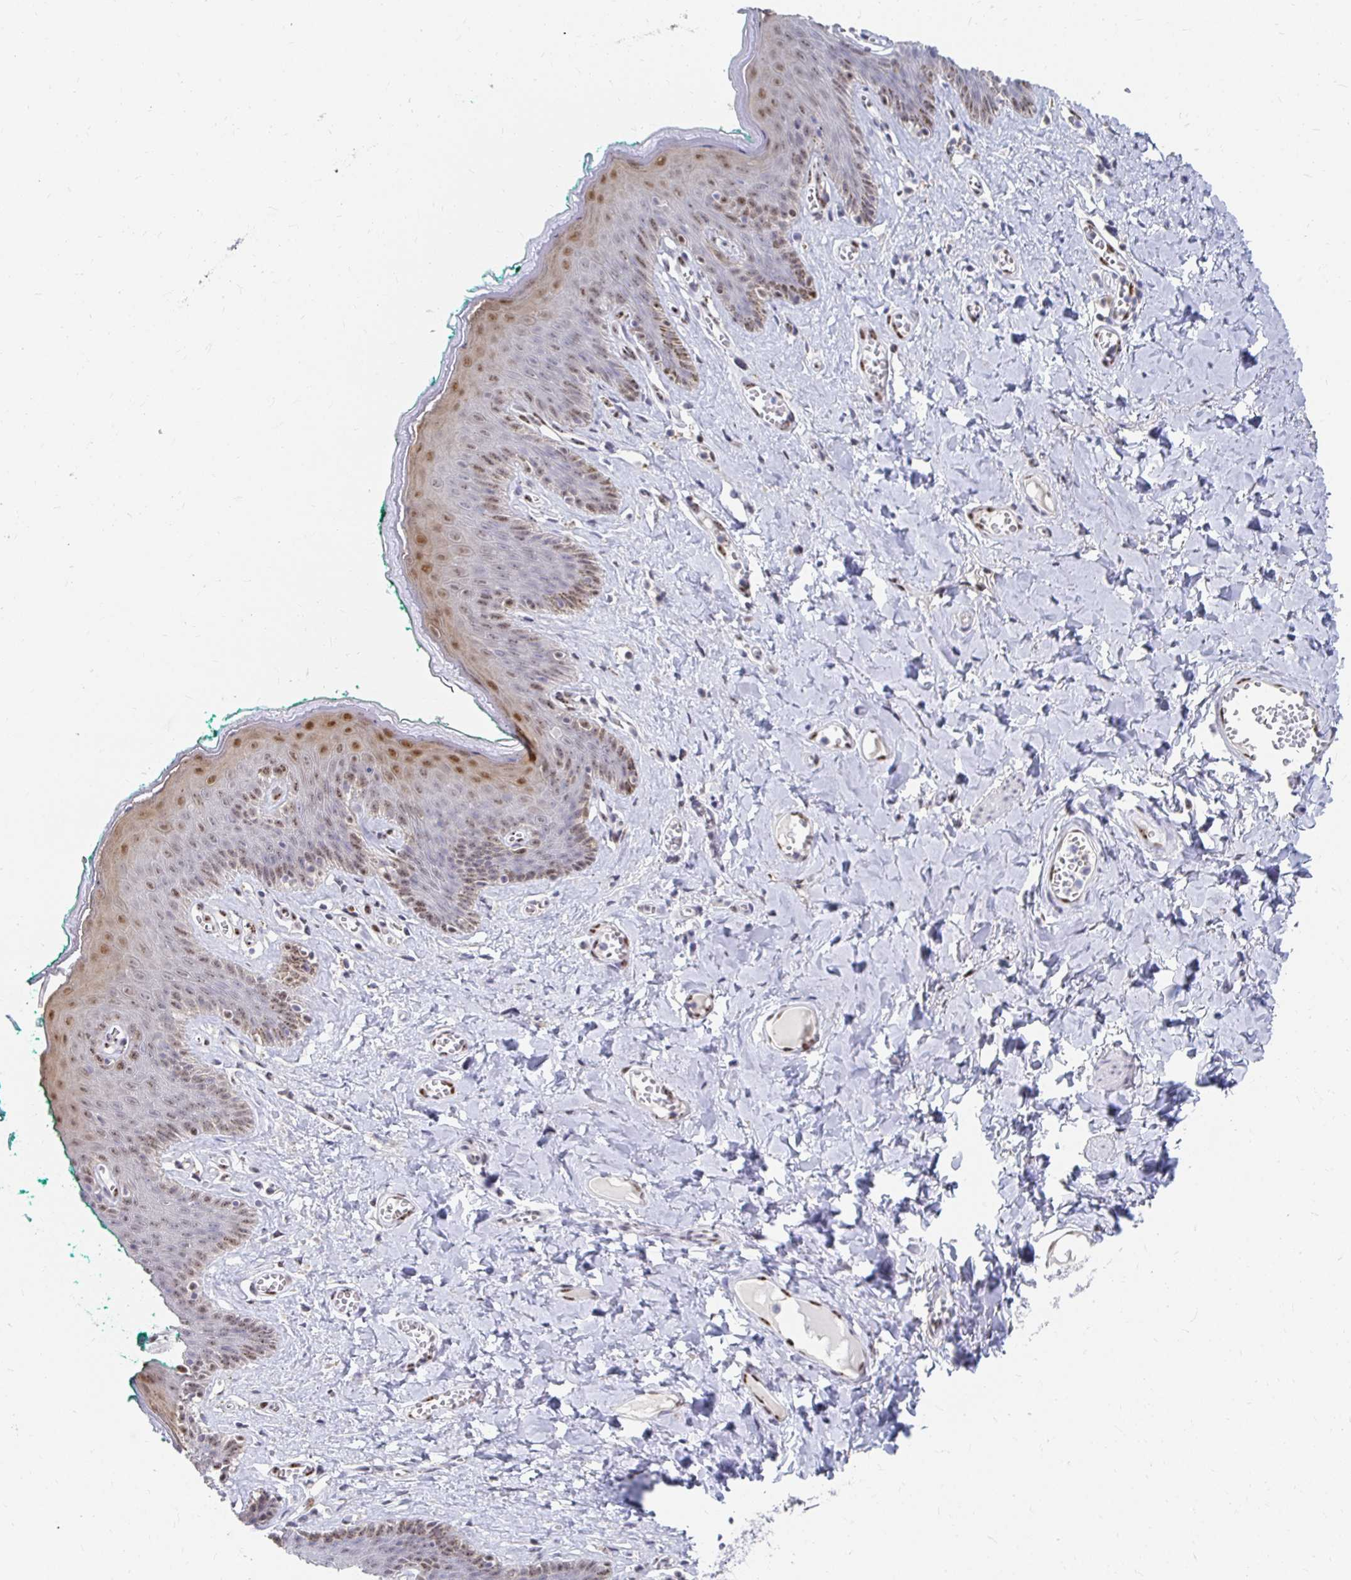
{"staining": {"intensity": "moderate", "quantity": "25%-75%", "location": "cytoplasmic/membranous,nuclear"}, "tissue": "skin", "cell_type": "Epidermal cells", "image_type": "normal", "snomed": [{"axis": "morphology", "description": "Normal tissue, NOS"}, {"axis": "topography", "description": "Vulva"}, {"axis": "topography", "description": "Peripheral nerve tissue"}], "caption": "This photomicrograph demonstrates immunohistochemistry staining of normal human skin, with medium moderate cytoplasmic/membranous,nuclear staining in about 25%-75% of epidermal cells.", "gene": "CLIC3", "patient": {"sex": "female", "age": 66}}